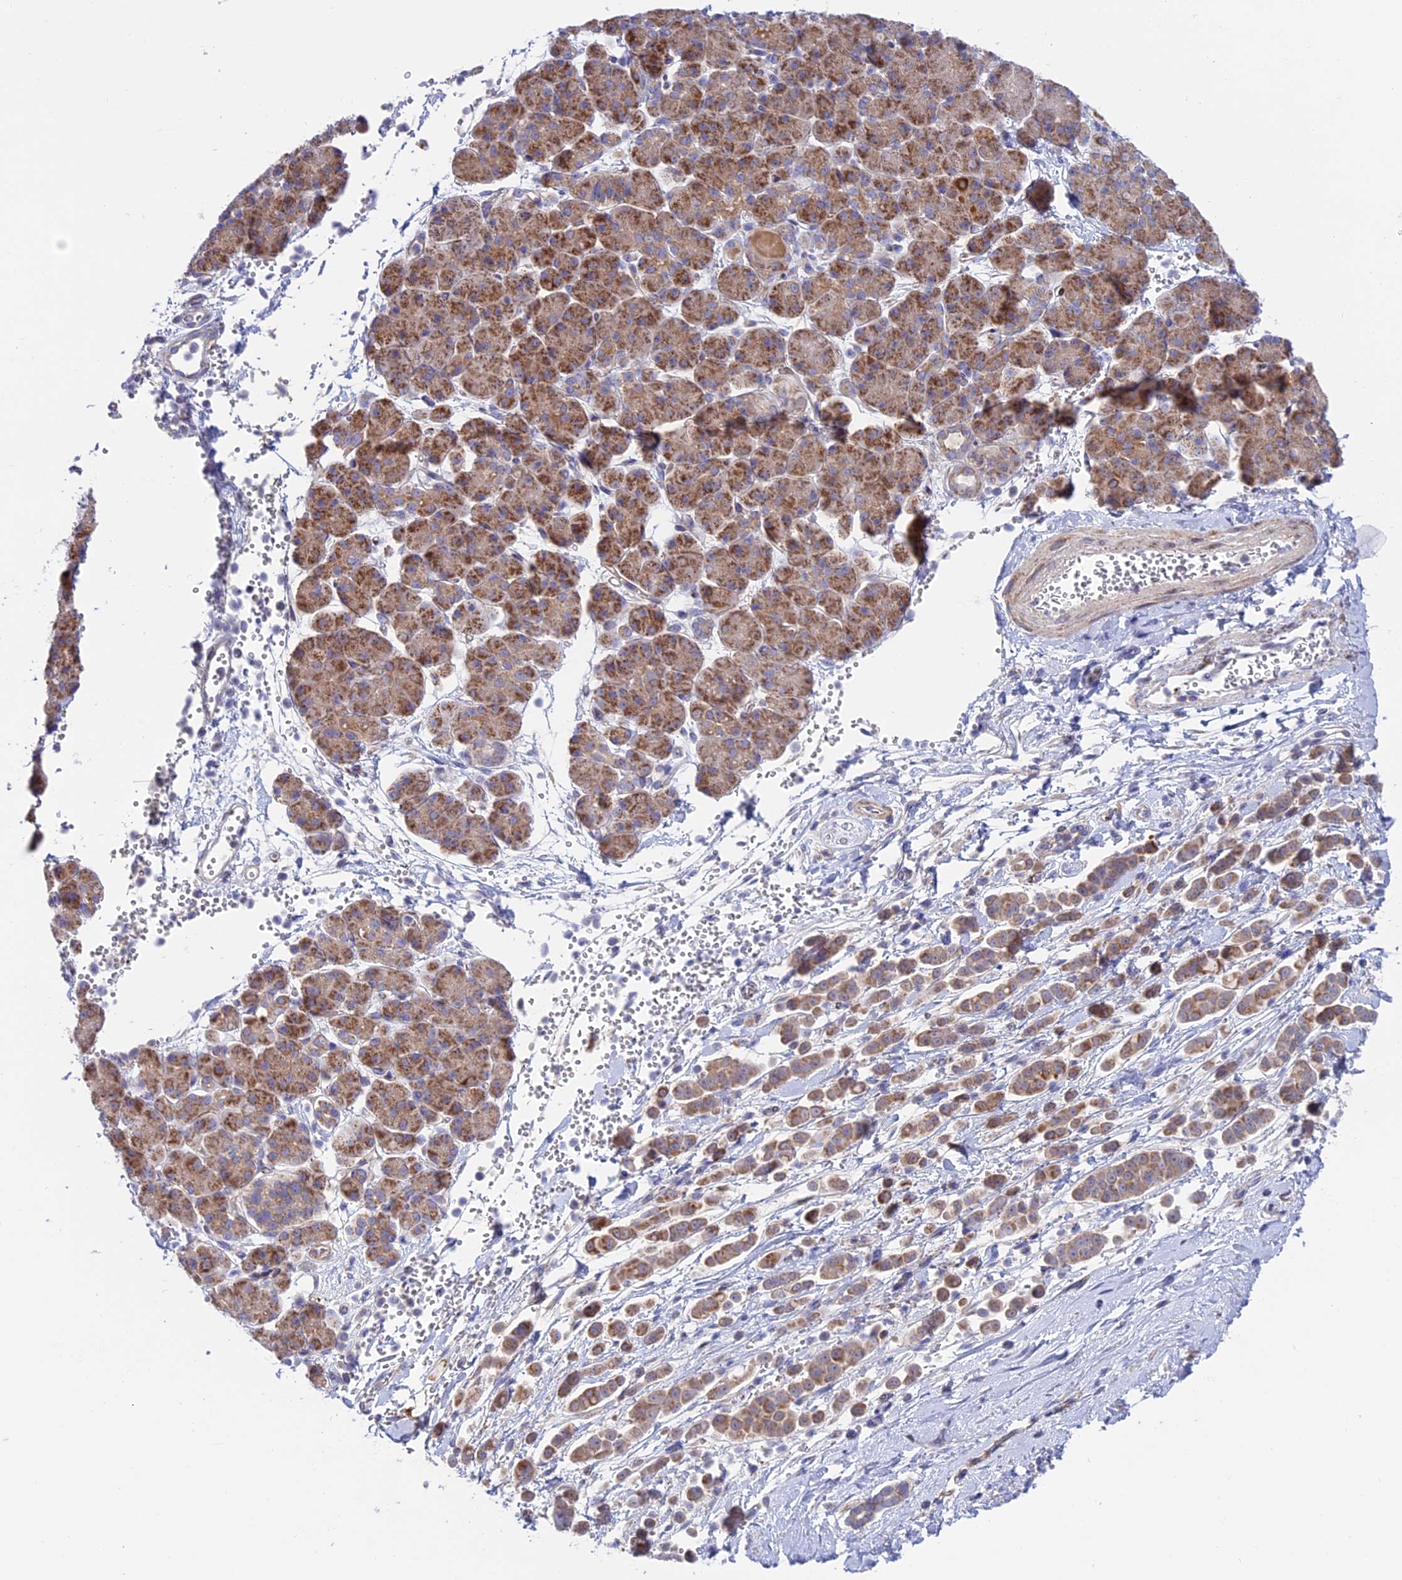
{"staining": {"intensity": "moderate", "quantity": ">75%", "location": "cytoplasmic/membranous"}, "tissue": "pancreatic cancer", "cell_type": "Tumor cells", "image_type": "cancer", "snomed": [{"axis": "morphology", "description": "Normal tissue, NOS"}, {"axis": "morphology", "description": "Adenocarcinoma, NOS"}, {"axis": "topography", "description": "Pancreas"}], "caption": "A medium amount of moderate cytoplasmic/membranous staining is identified in about >75% of tumor cells in adenocarcinoma (pancreatic) tissue.", "gene": "ETFDH", "patient": {"sex": "female", "age": 64}}